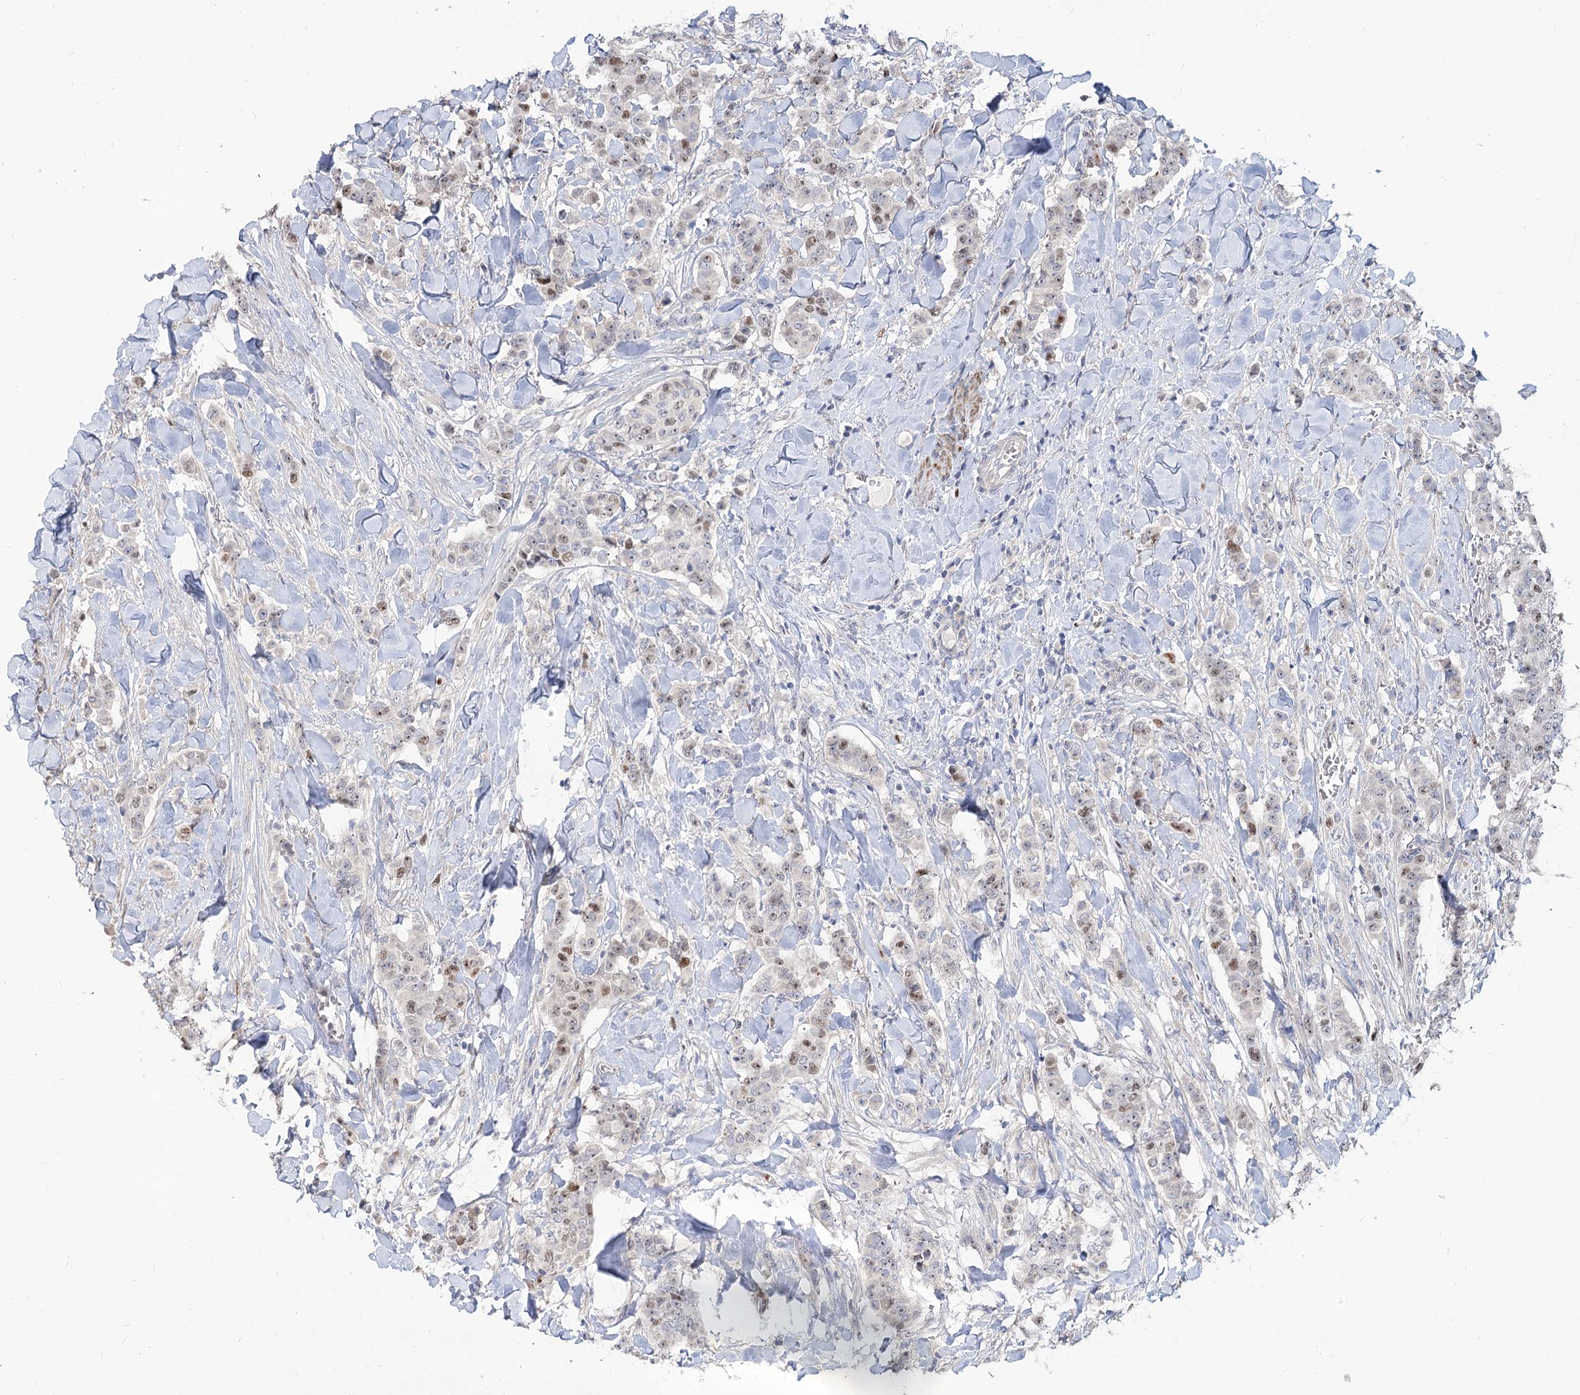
{"staining": {"intensity": "moderate", "quantity": "<25%", "location": "nuclear"}, "tissue": "breast cancer", "cell_type": "Tumor cells", "image_type": "cancer", "snomed": [{"axis": "morphology", "description": "Duct carcinoma"}, {"axis": "topography", "description": "Breast"}], "caption": "Protein analysis of intraductal carcinoma (breast) tissue displays moderate nuclear expression in about <25% of tumor cells.", "gene": "PIK3C2A", "patient": {"sex": "female", "age": 40}}